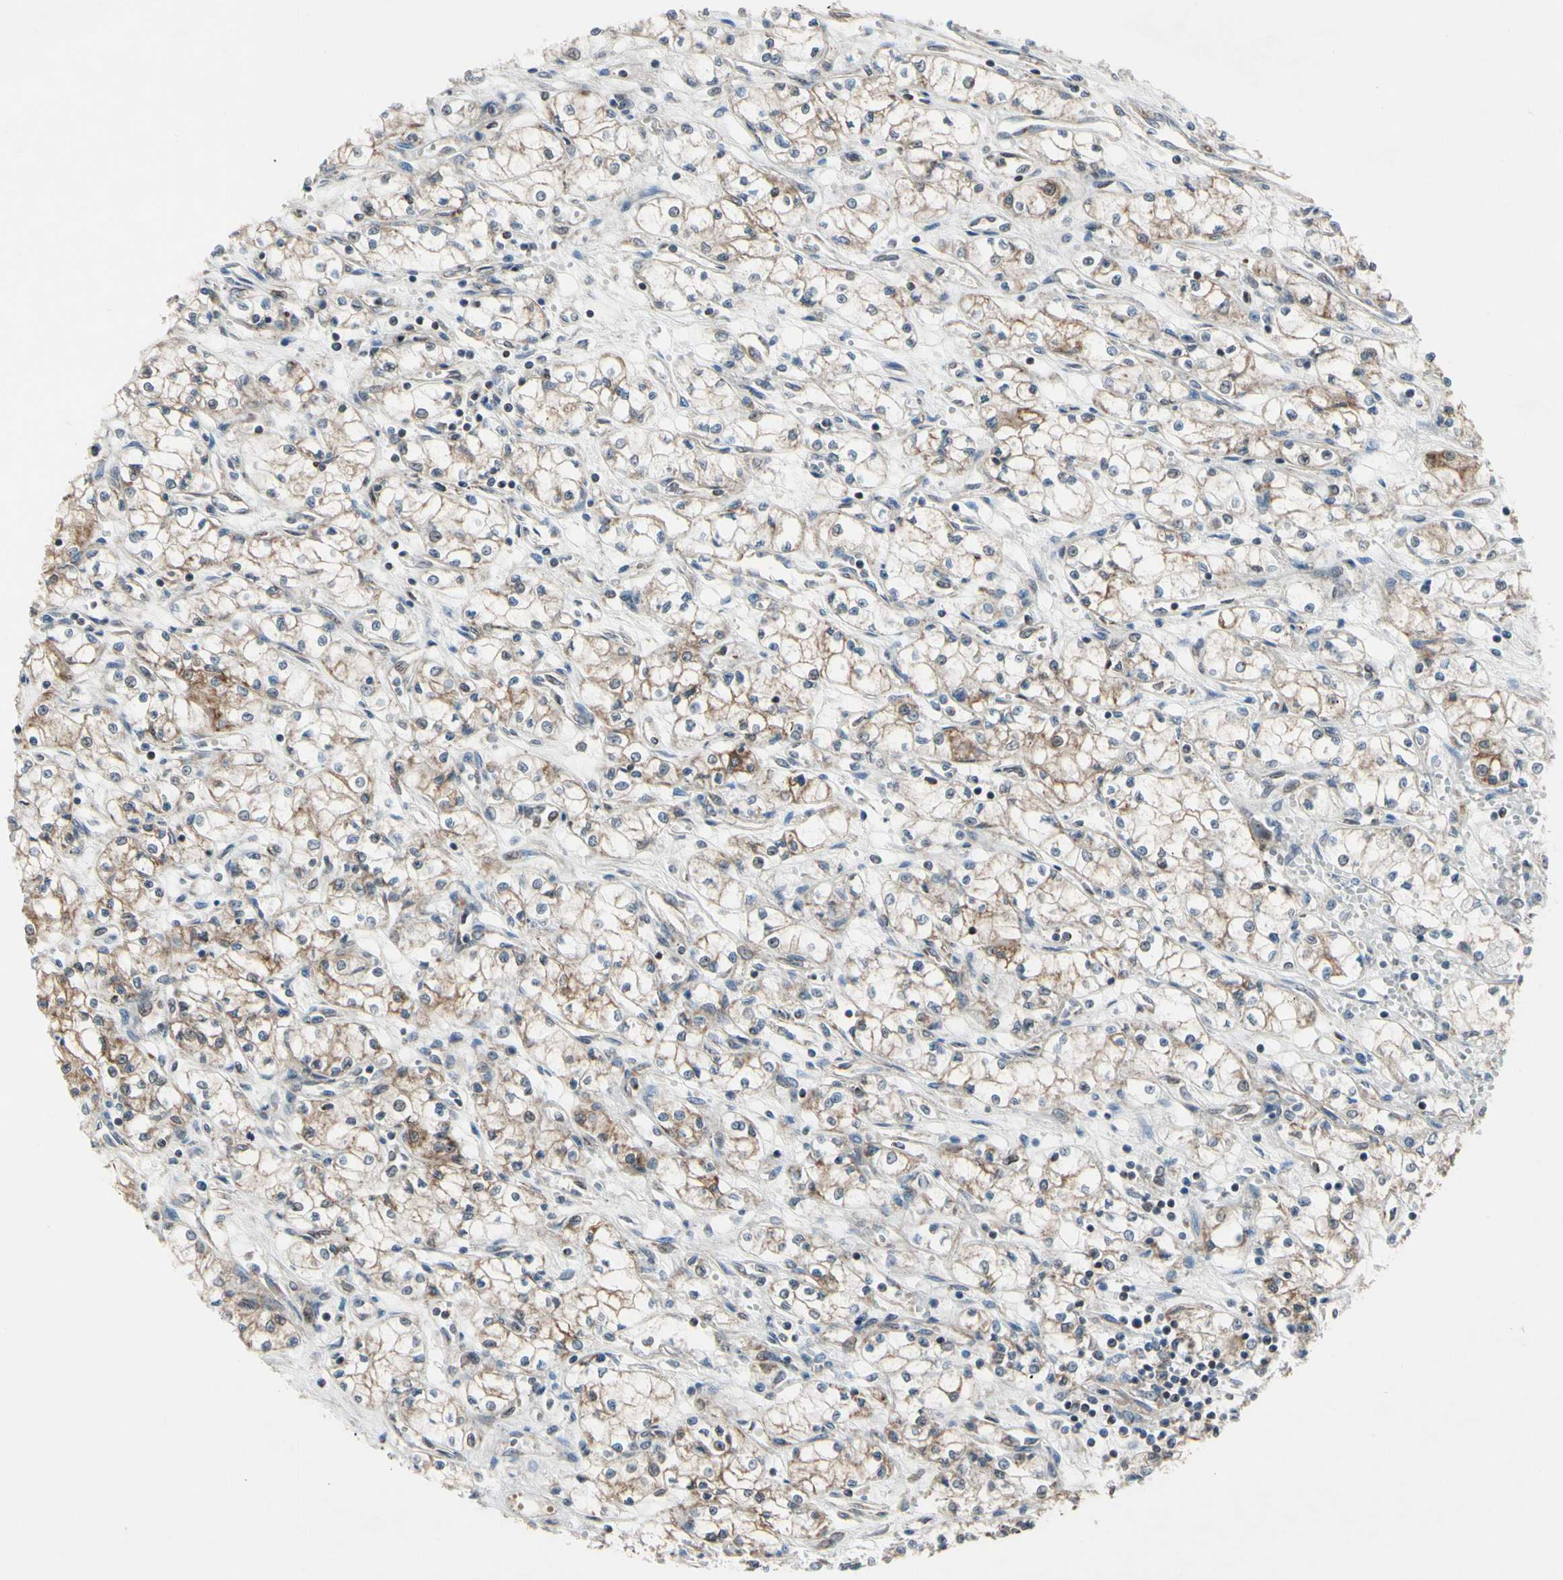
{"staining": {"intensity": "weak", "quantity": ">75%", "location": "cytoplasmic/membranous"}, "tissue": "renal cancer", "cell_type": "Tumor cells", "image_type": "cancer", "snomed": [{"axis": "morphology", "description": "Normal tissue, NOS"}, {"axis": "morphology", "description": "Adenocarcinoma, NOS"}, {"axis": "topography", "description": "Kidney"}], "caption": "About >75% of tumor cells in renal cancer (adenocarcinoma) exhibit weak cytoplasmic/membranous protein positivity as visualized by brown immunohistochemical staining.", "gene": "CPT1A", "patient": {"sex": "male", "age": 59}}